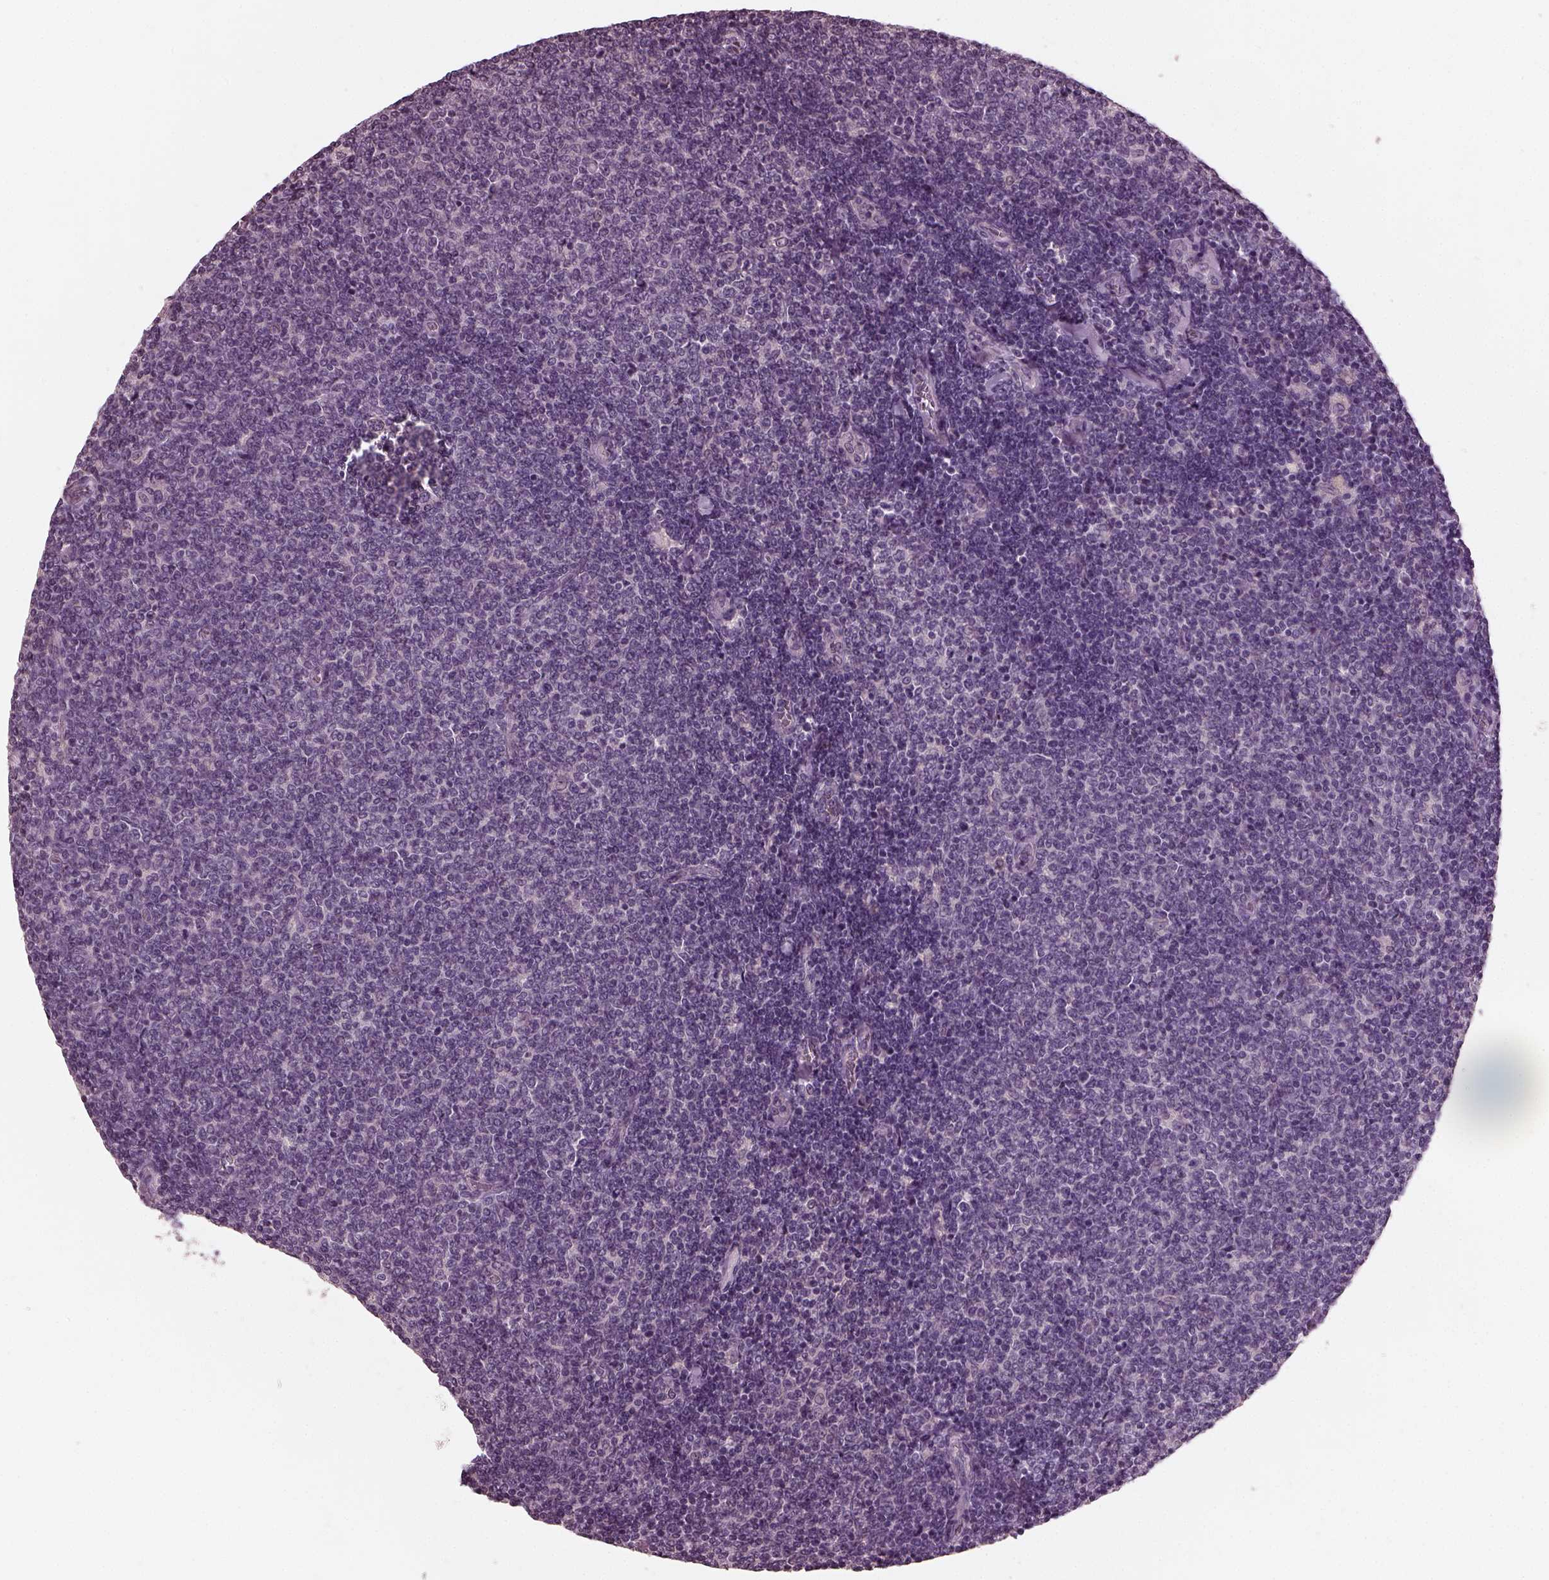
{"staining": {"intensity": "negative", "quantity": "none", "location": "none"}, "tissue": "lymphoma", "cell_type": "Tumor cells", "image_type": "cancer", "snomed": [{"axis": "morphology", "description": "Malignant lymphoma, non-Hodgkin's type, Low grade"}, {"axis": "topography", "description": "Lymph node"}], "caption": "Immunohistochemical staining of human low-grade malignant lymphoma, non-Hodgkin's type shows no significant expression in tumor cells.", "gene": "RCVRN", "patient": {"sex": "male", "age": 52}}